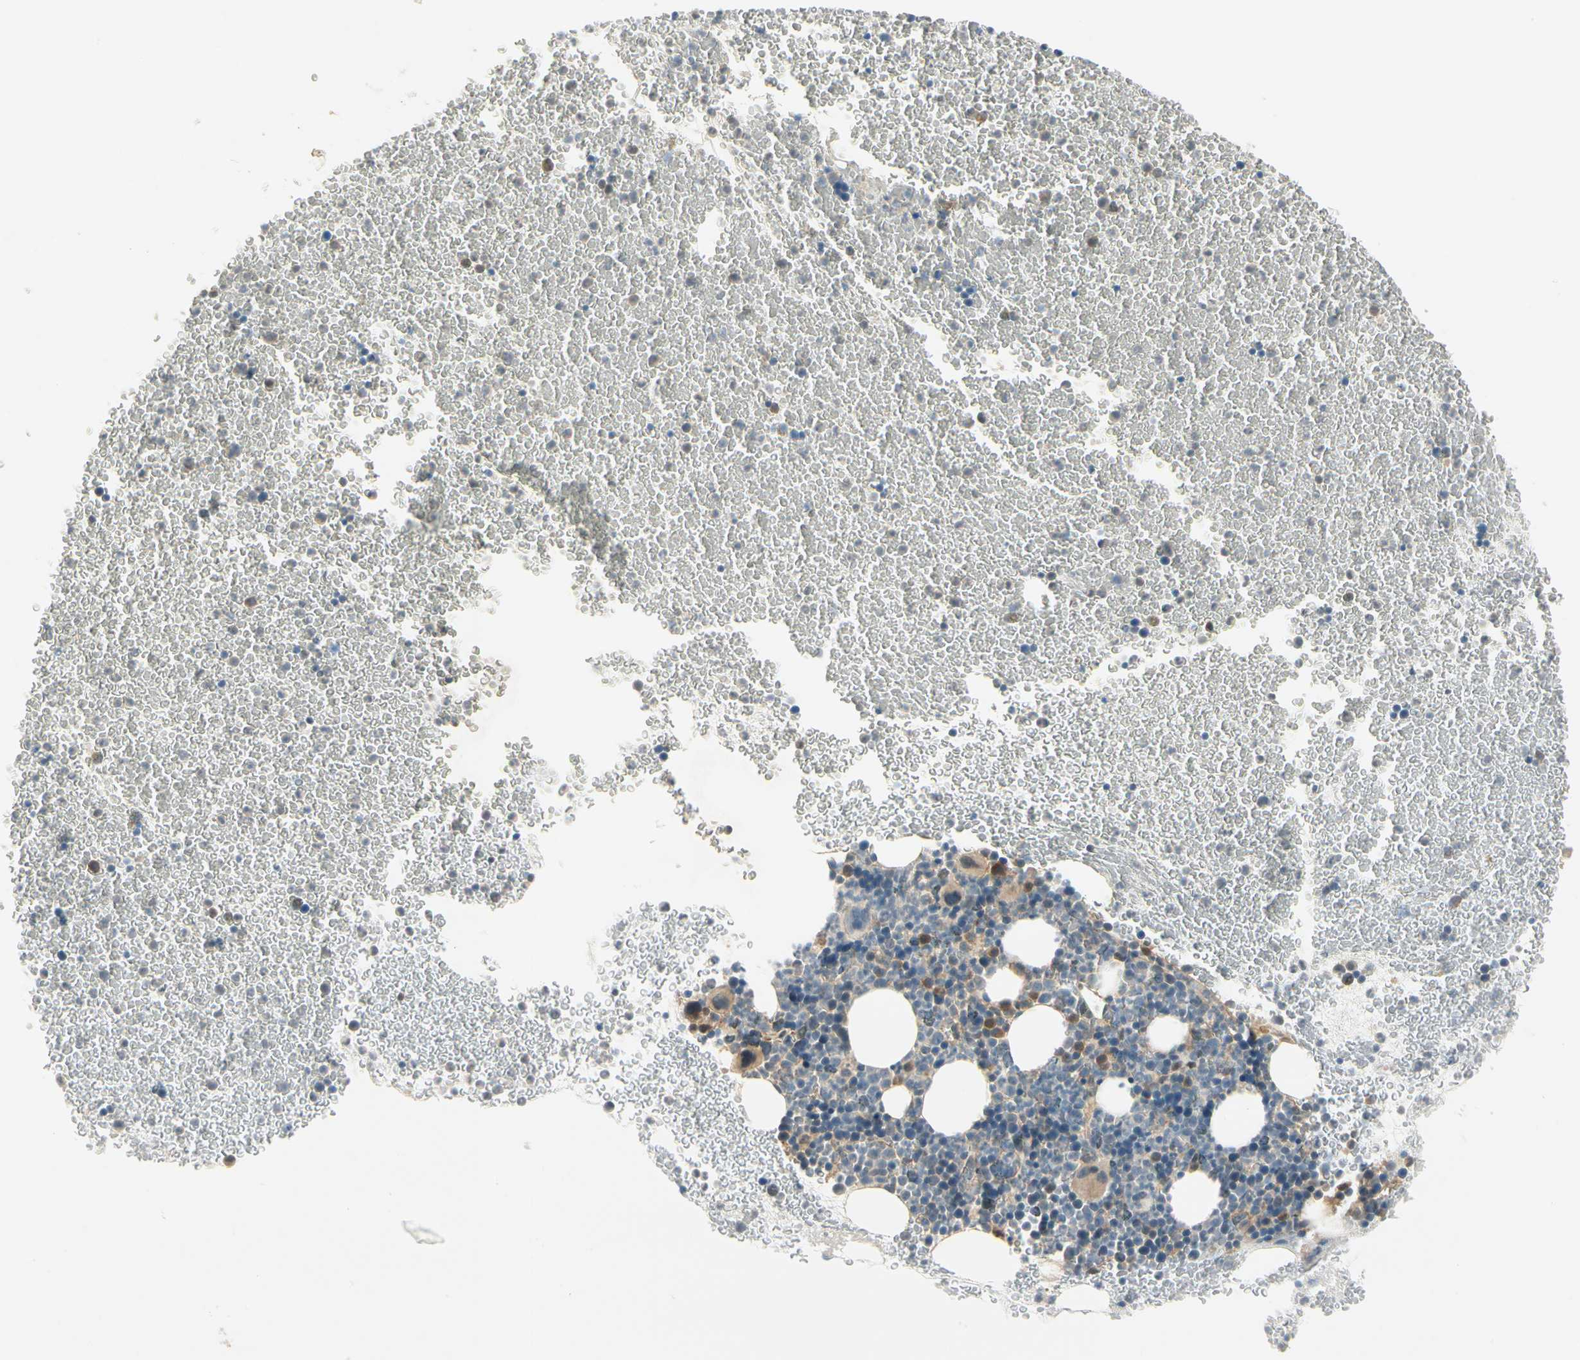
{"staining": {"intensity": "moderate", "quantity": "<25%", "location": "cytoplasmic/membranous"}, "tissue": "bone marrow", "cell_type": "Hematopoietic cells", "image_type": "normal", "snomed": [{"axis": "morphology", "description": "Normal tissue, NOS"}, {"axis": "topography", "description": "Bone marrow"}], "caption": "Brown immunohistochemical staining in normal bone marrow exhibits moderate cytoplasmic/membranous staining in approximately <25% of hematopoietic cells. The protein of interest is shown in brown color, while the nuclei are stained blue.", "gene": "EPHB3", "patient": {"sex": "female", "age": 53}}